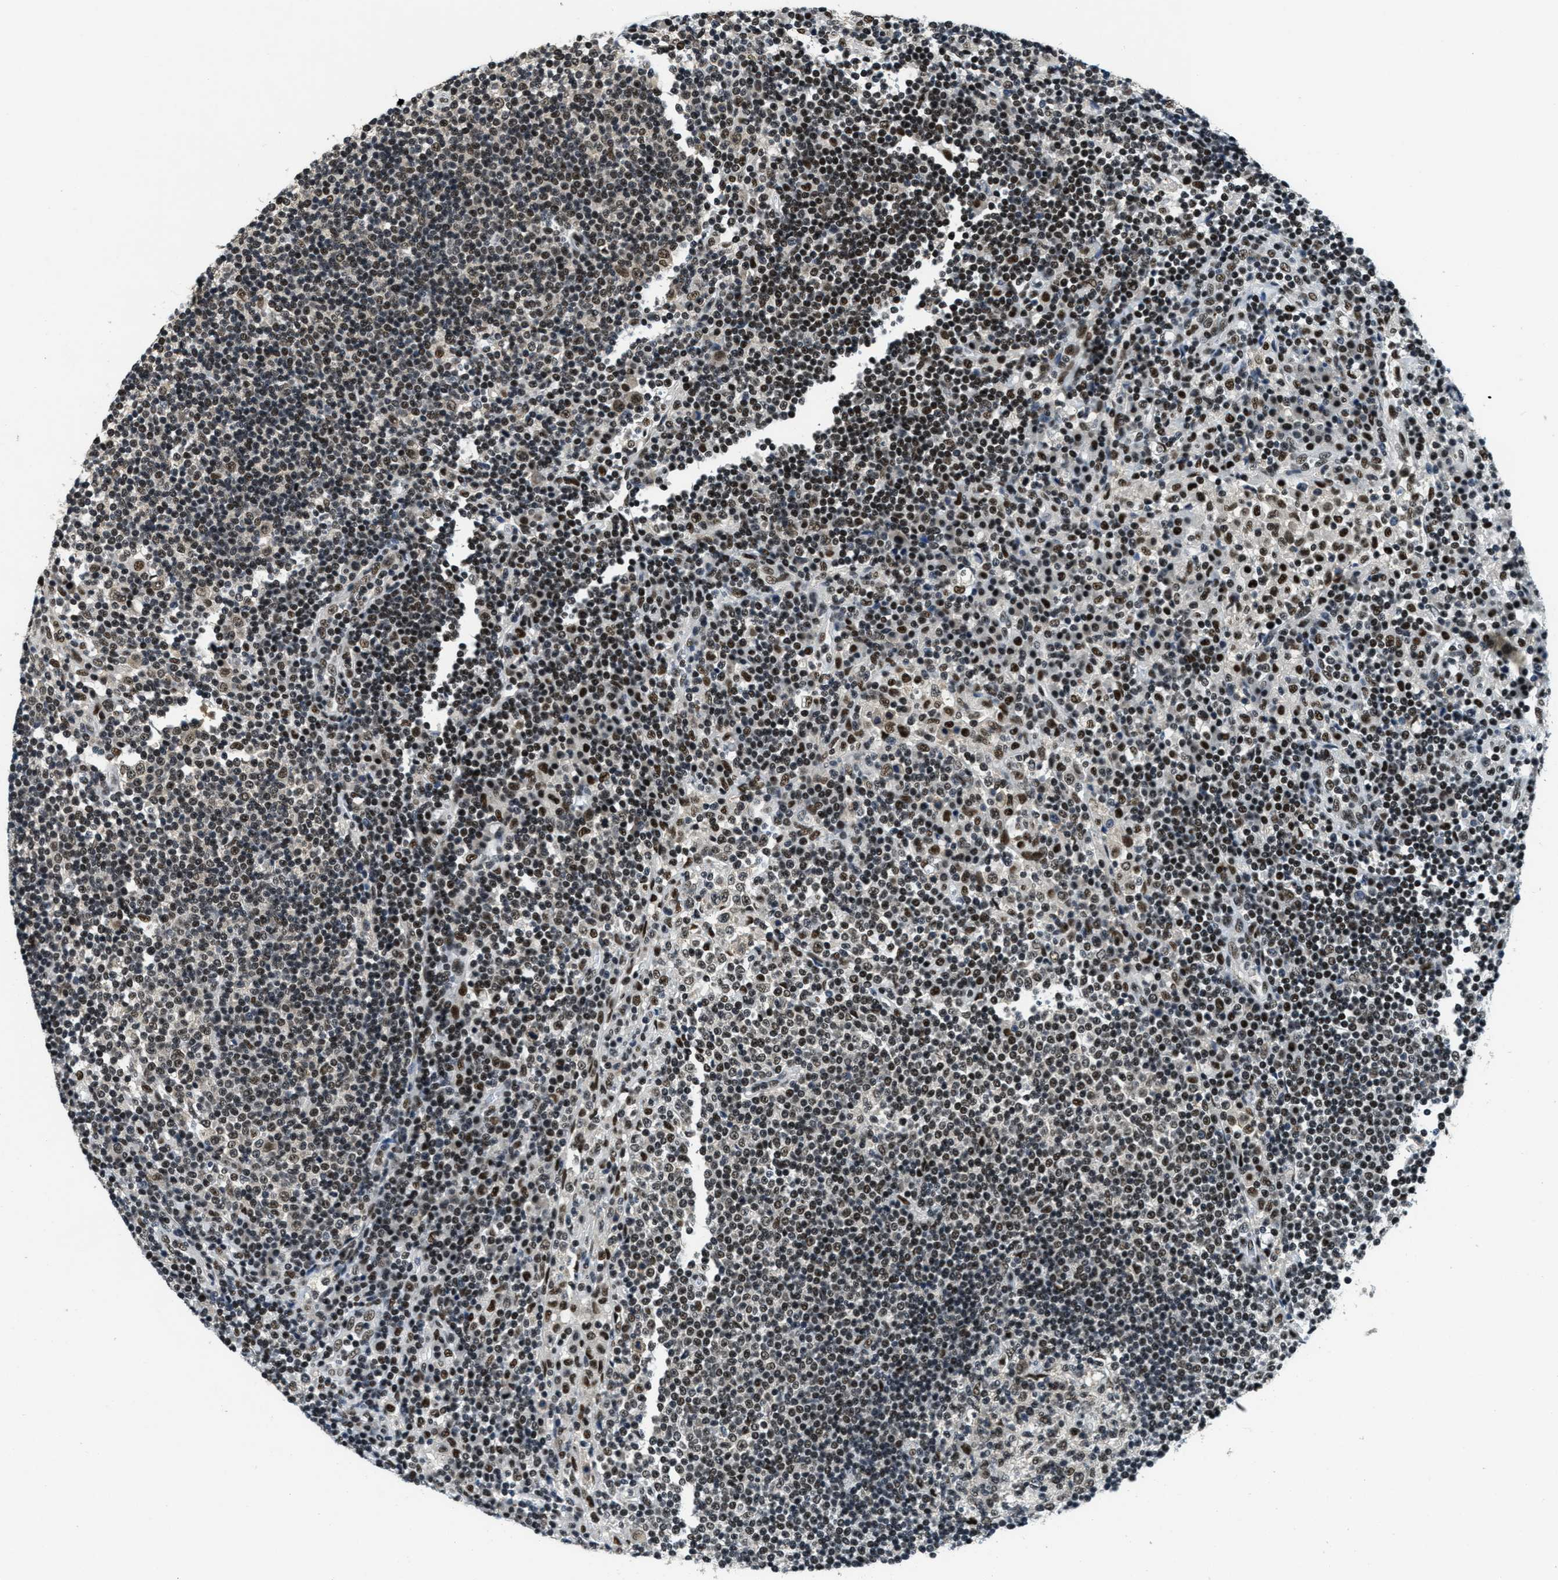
{"staining": {"intensity": "strong", "quantity": ">75%", "location": "nuclear"}, "tissue": "lymph node", "cell_type": "Germinal center cells", "image_type": "normal", "snomed": [{"axis": "morphology", "description": "Normal tissue, NOS"}, {"axis": "topography", "description": "Lymph node"}], "caption": "Strong nuclear expression is present in about >75% of germinal center cells in benign lymph node. (DAB IHC, brown staining for protein, blue staining for nuclei).", "gene": "SSB", "patient": {"sex": "female", "age": 53}}